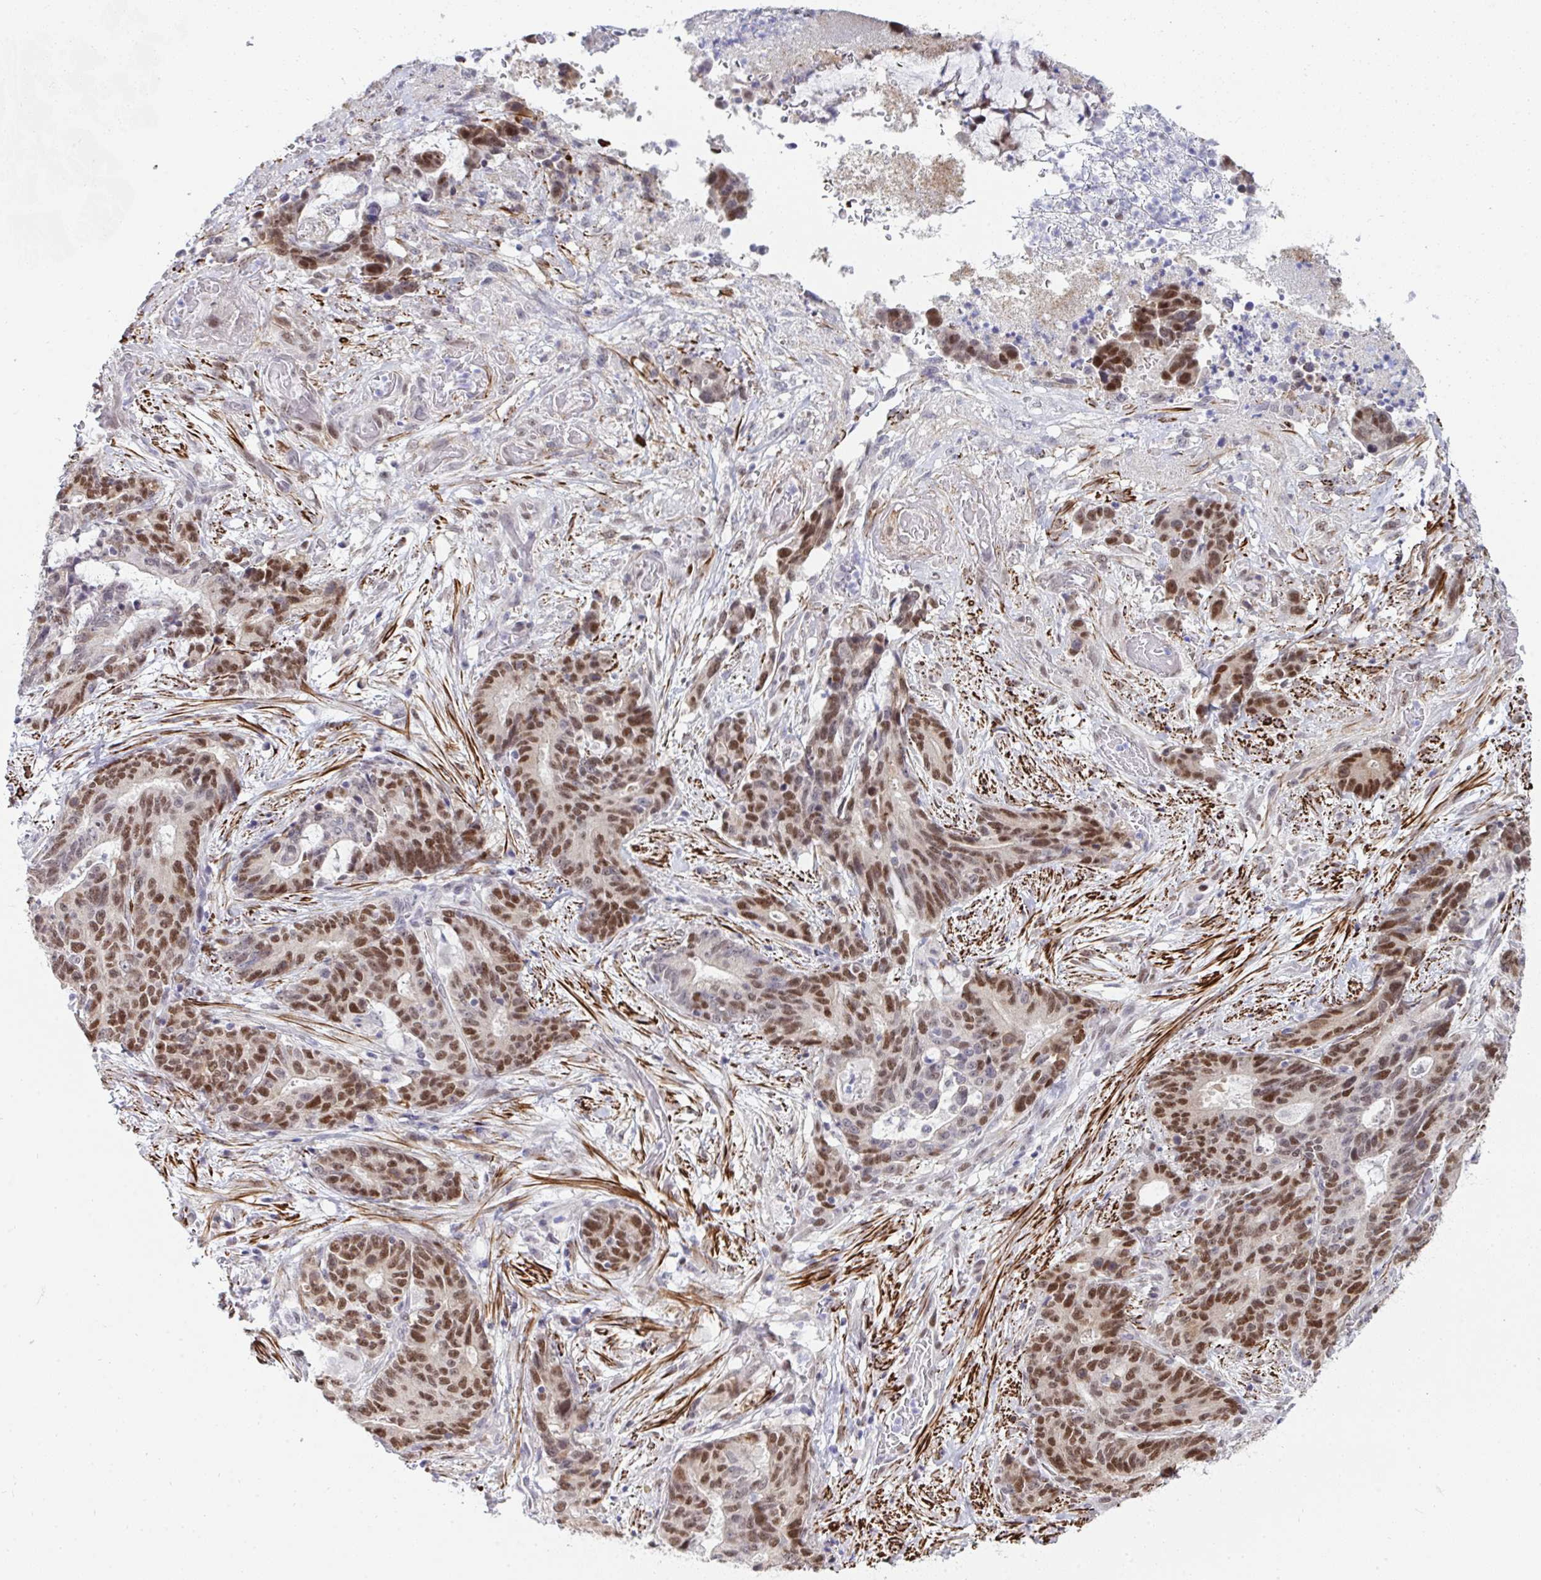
{"staining": {"intensity": "moderate", "quantity": ">75%", "location": "nuclear"}, "tissue": "stomach cancer", "cell_type": "Tumor cells", "image_type": "cancer", "snomed": [{"axis": "morphology", "description": "Normal tissue, NOS"}, {"axis": "morphology", "description": "Adenocarcinoma, NOS"}, {"axis": "topography", "description": "Stomach"}], "caption": "Protein staining of adenocarcinoma (stomach) tissue demonstrates moderate nuclear positivity in about >75% of tumor cells.", "gene": "GINS2", "patient": {"sex": "female", "age": 64}}